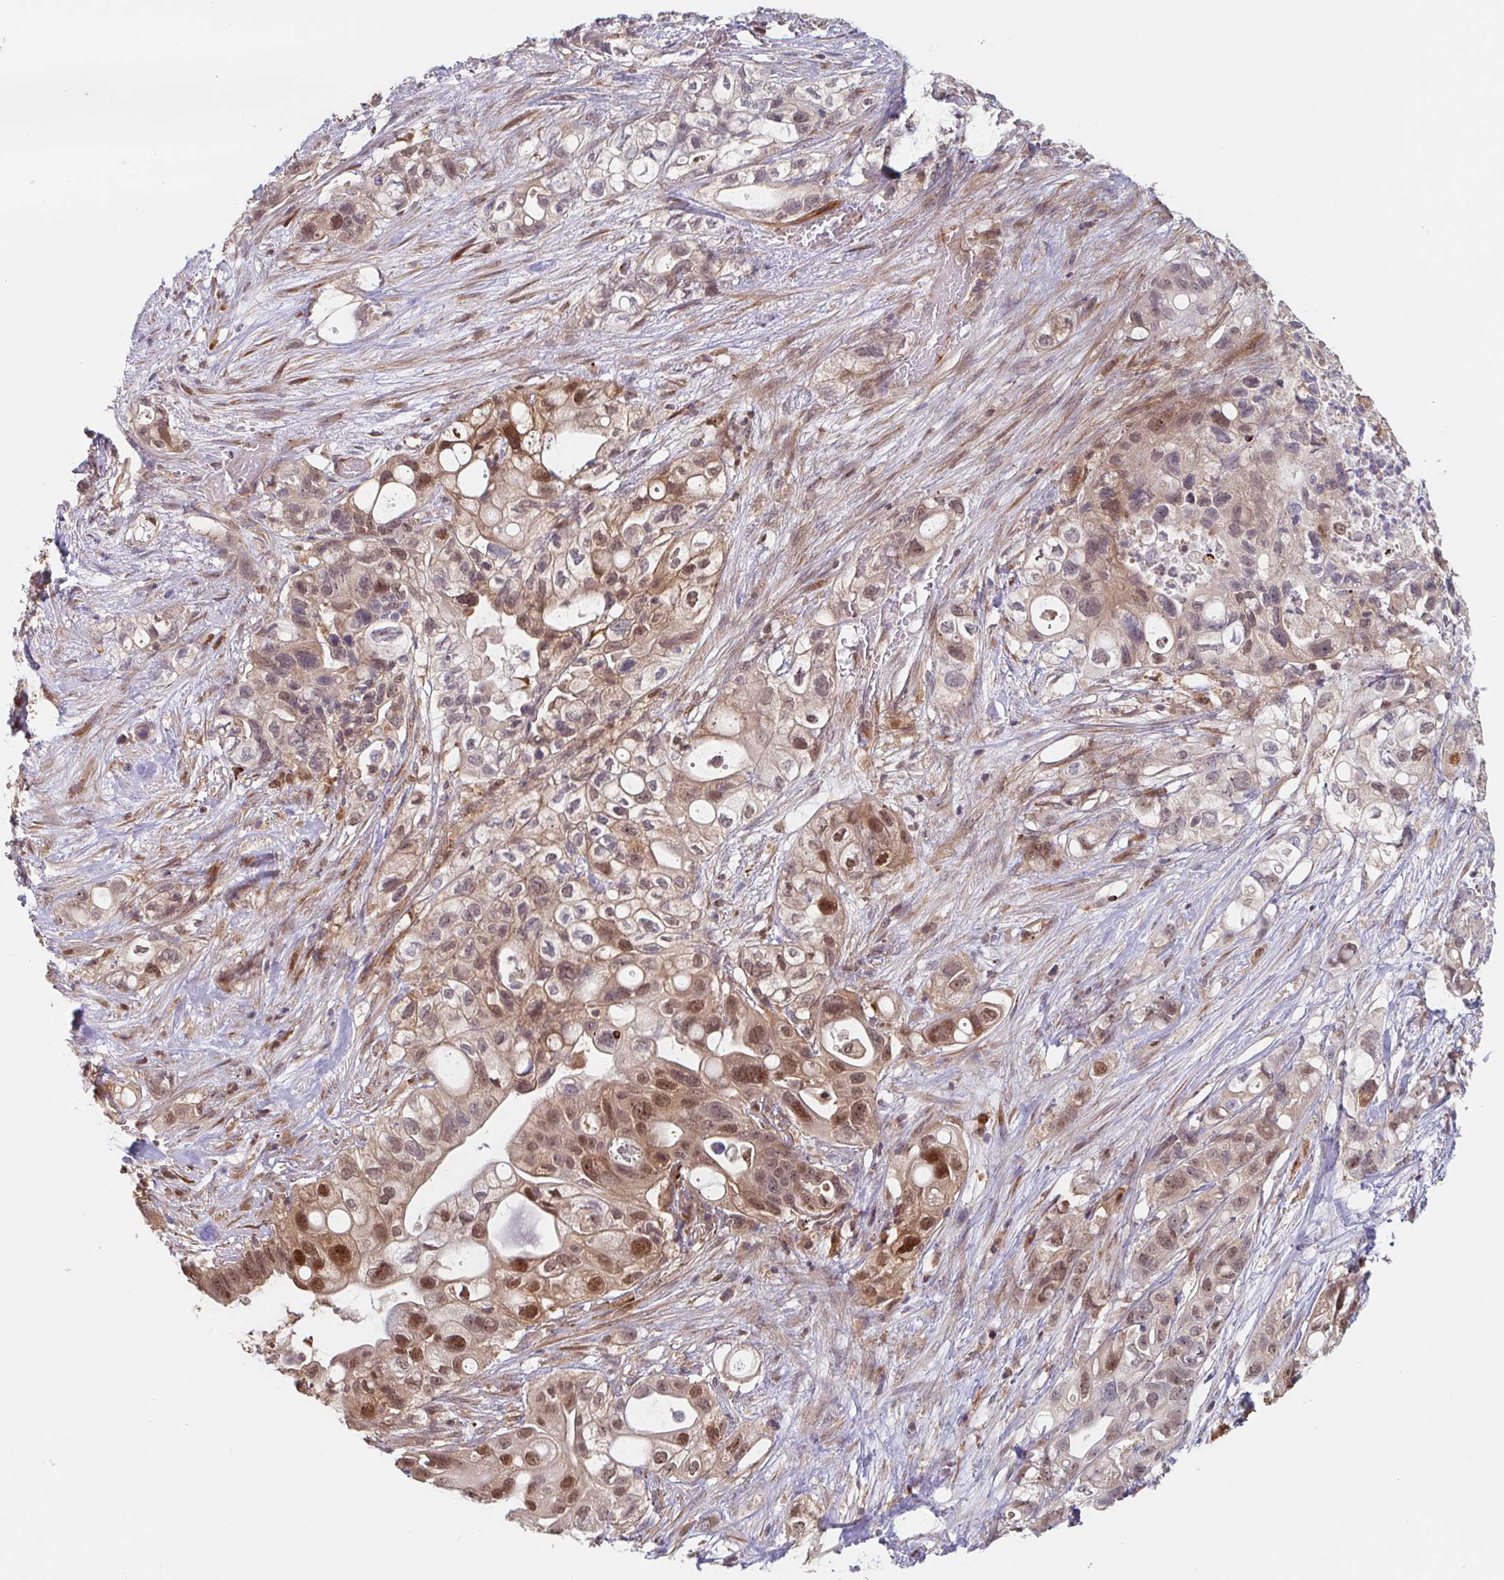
{"staining": {"intensity": "moderate", "quantity": ">75%", "location": "nuclear"}, "tissue": "pancreatic cancer", "cell_type": "Tumor cells", "image_type": "cancer", "snomed": [{"axis": "morphology", "description": "Adenocarcinoma, NOS"}, {"axis": "topography", "description": "Pancreas"}], "caption": "Pancreatic adenocarcinoma stained for a protein (brown) reveals moderate nuclear positive positivity in about >75% of tumor cells.", "gene": "NUB1", "patient": {"sex": "female", "age": 72}}